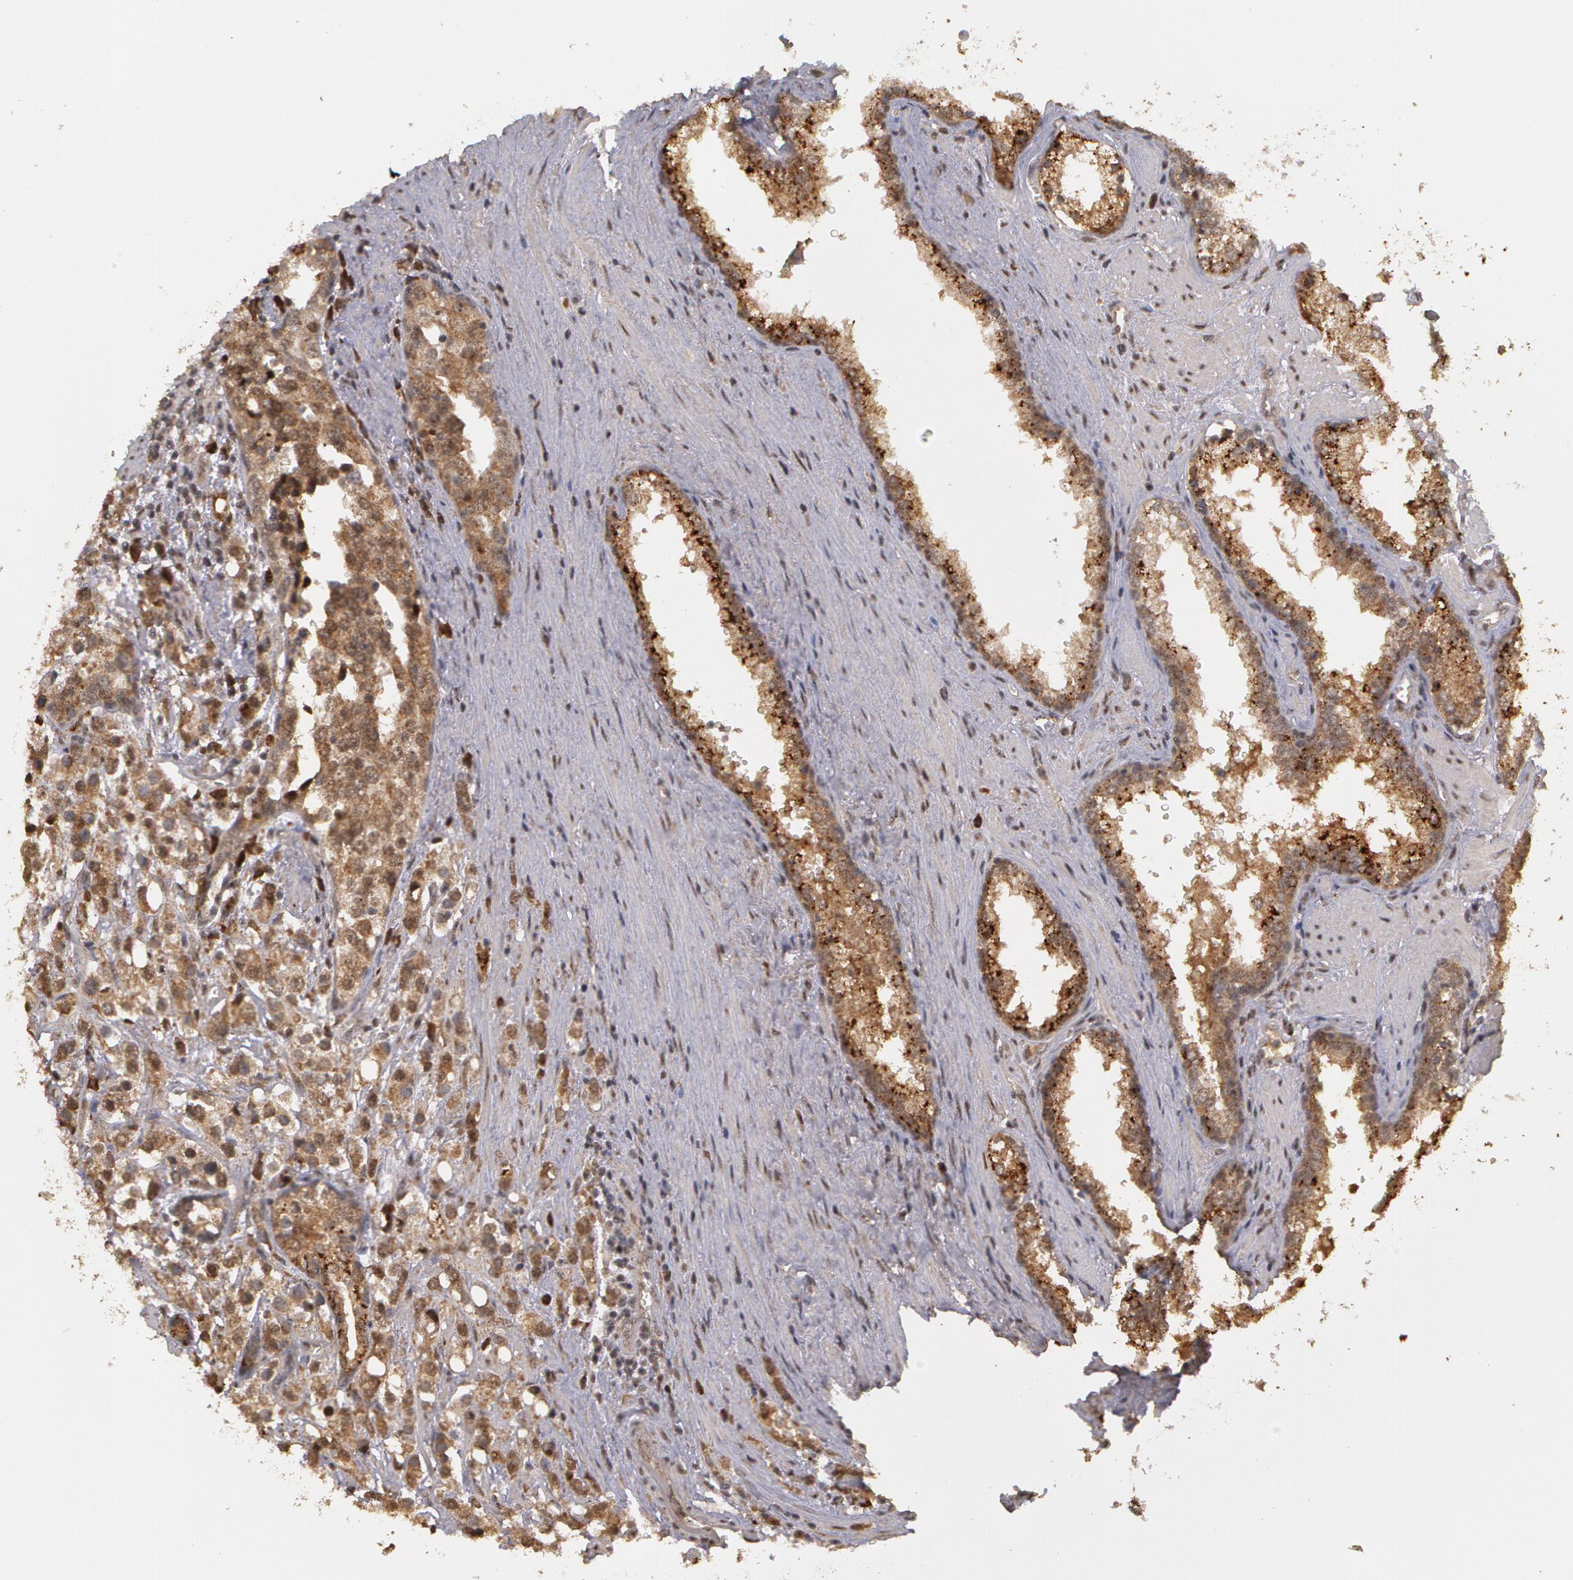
{"staining": {"intensity": "strong", "quantity": ">75%", "location": "cytoplasmic/membranous"}, "tissue": "prostate cancer", "cell_type": "Tumor cells", "image_type": "cancer", "snomed": [{"axis": "morphology", "description": "Adenocarcinoma, High grade"}, {"axis": "topography", "description": "Prostate"}], "caption": "The photomicrograph shows immunohistochemical staining of prostate cancer. There is strong cytoplasmic/membranous staining is identified in approximately >75% of tumor cells.", "gene": "GLIS1", "patient": {"sex": "male", "age": 71}}